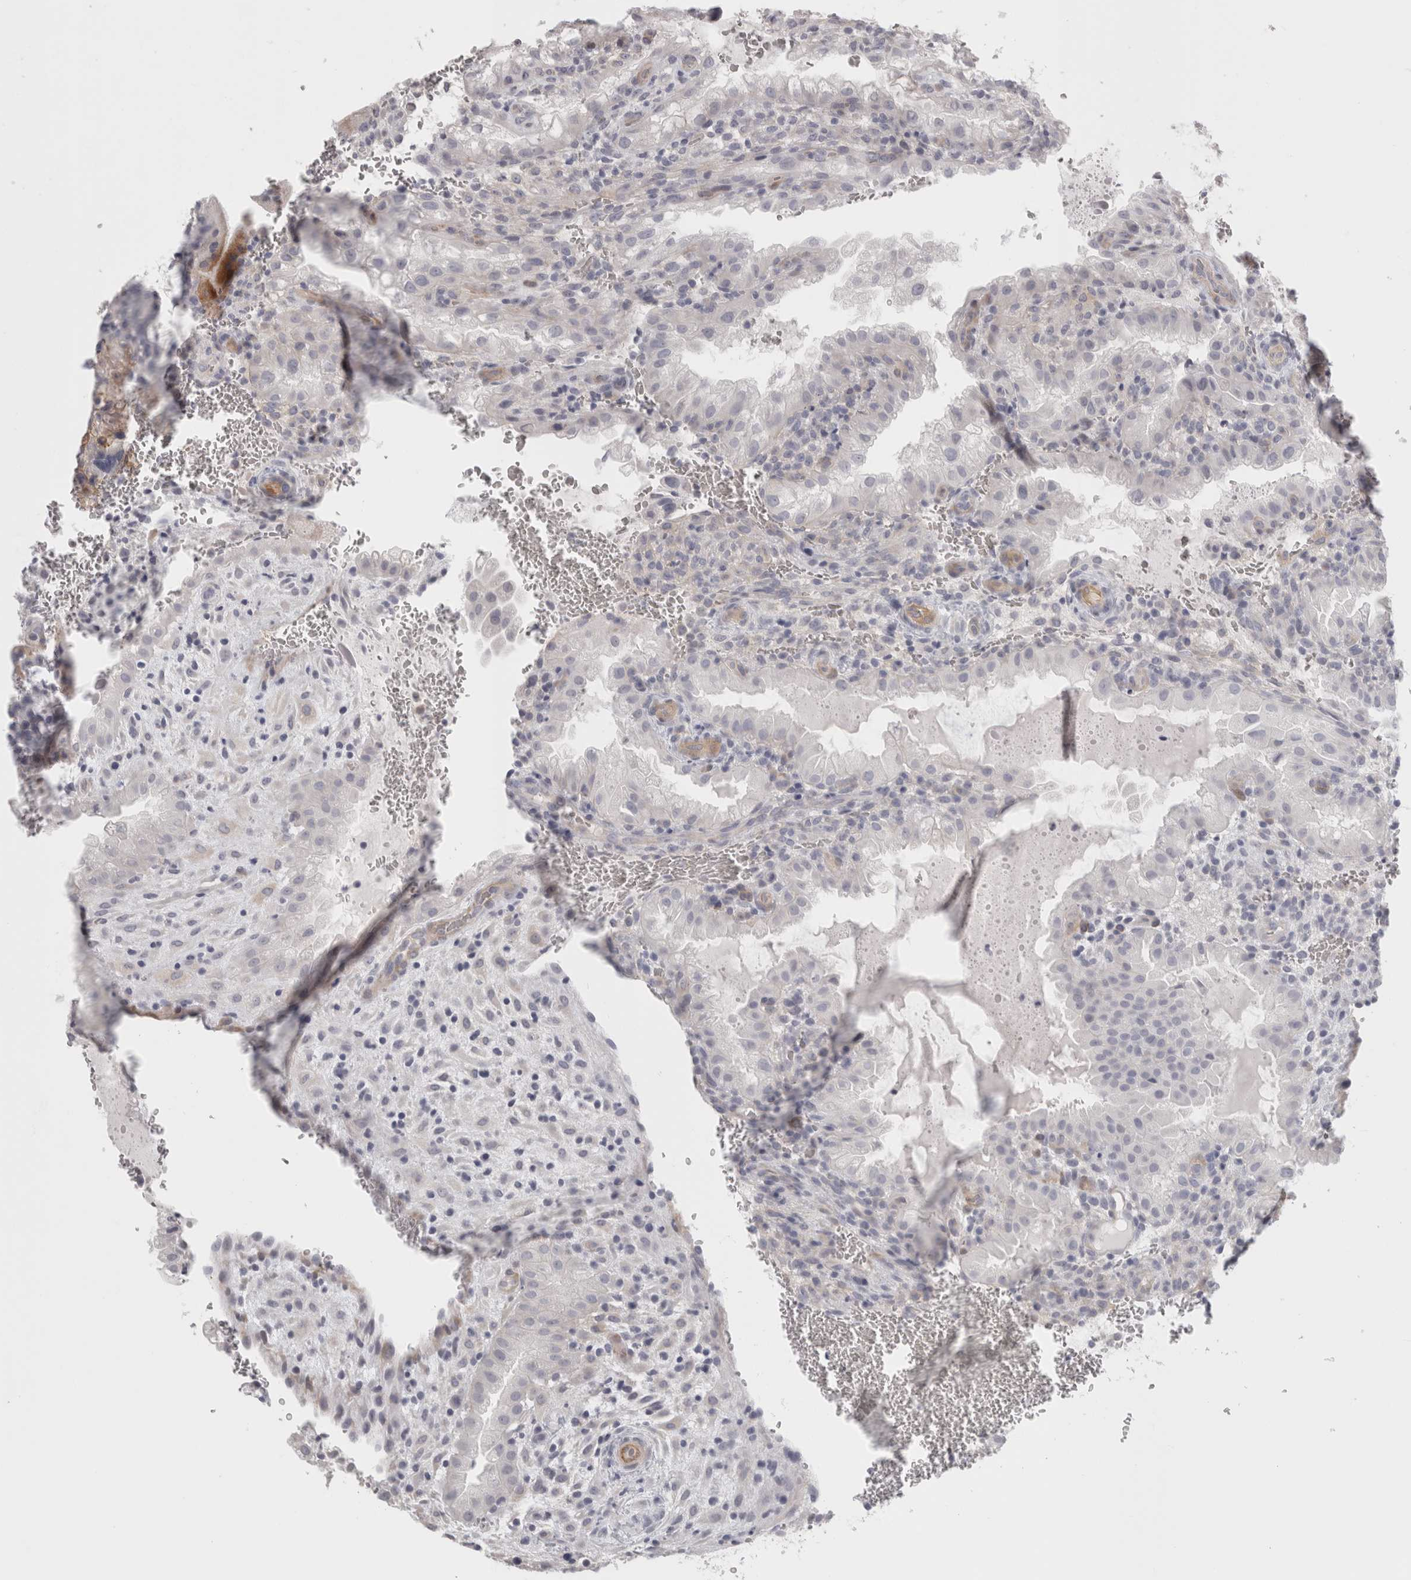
{"staining": {"intensity": "negative", "quantity": "none", "location": "none"}, "tissue": "placenta", "cell_type": "Trophoblastic cells", "image_type": "normal", "snomed": [{"axis": "morphology", "description": "Normal tissue, NOS"}, {"axis": "topography", "description": "Placenta"}], "caption": "The micrograph reveals no staining of trophoblastic cells in unremarkable placenta.", "gene": "FBLIM1", "patient": {"sex": "female", "age": 35}}